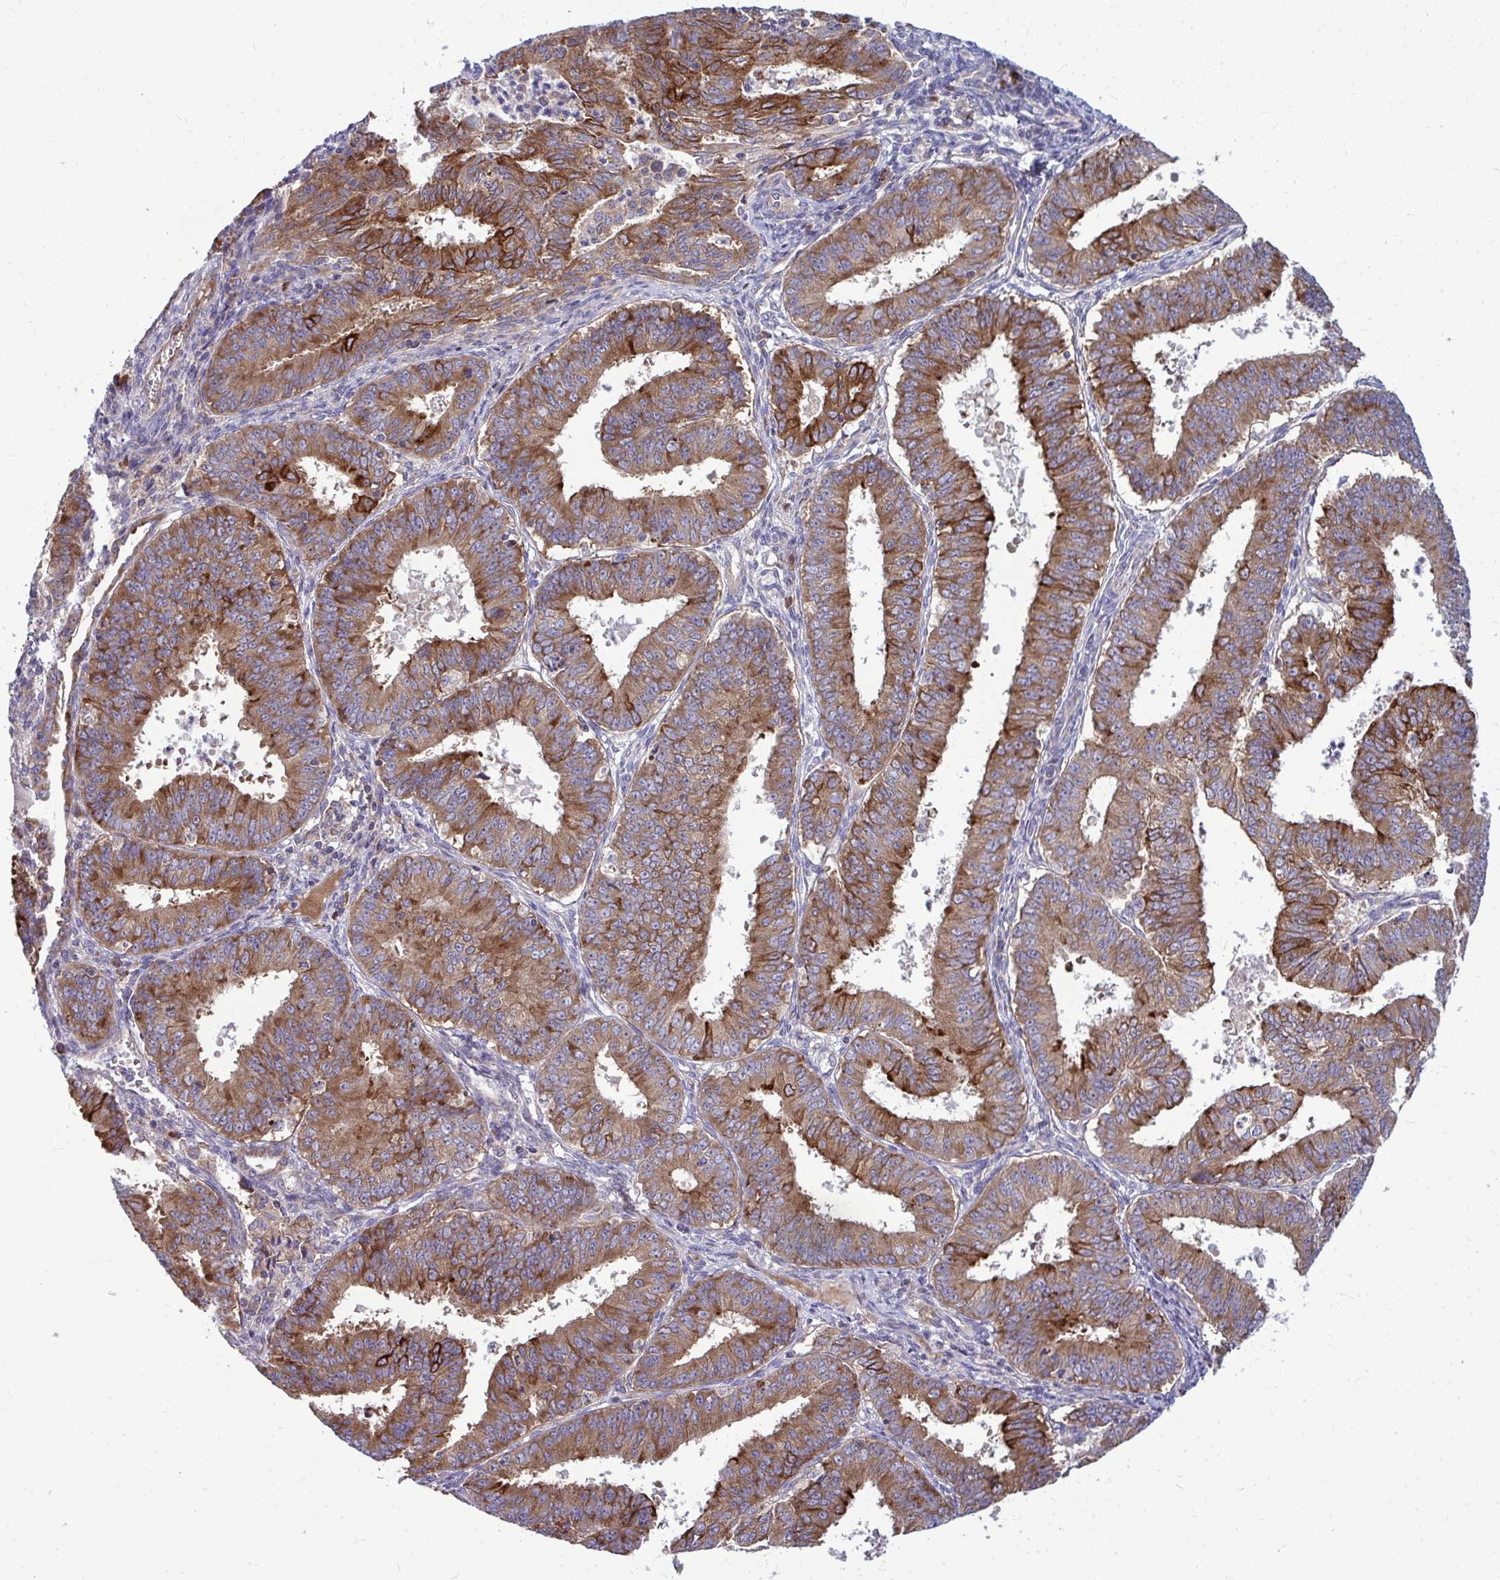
{"staining": {"intensity": "moderate", "quantity": ">75%", "location": "cytoplasmic/membranous"}, "tissue": "endometrial cancer", "cell_type": "Tumor cells", "image_type": "cancer", "snomed": [{"axis": "morphology", "description": "Adenocarcinoma, NOS"}, {"axis": "topography", "description": "Endometrium"}], "caption": "This micrograph exhibits immunohistochemistry (IHC) staining of human endometrial cancer, with medium moderate cytoplasmic/membranous staining in about >75% of tumor cells.", "gene": "GFPT2", "patient": {"sex": "female", "age": 73}}